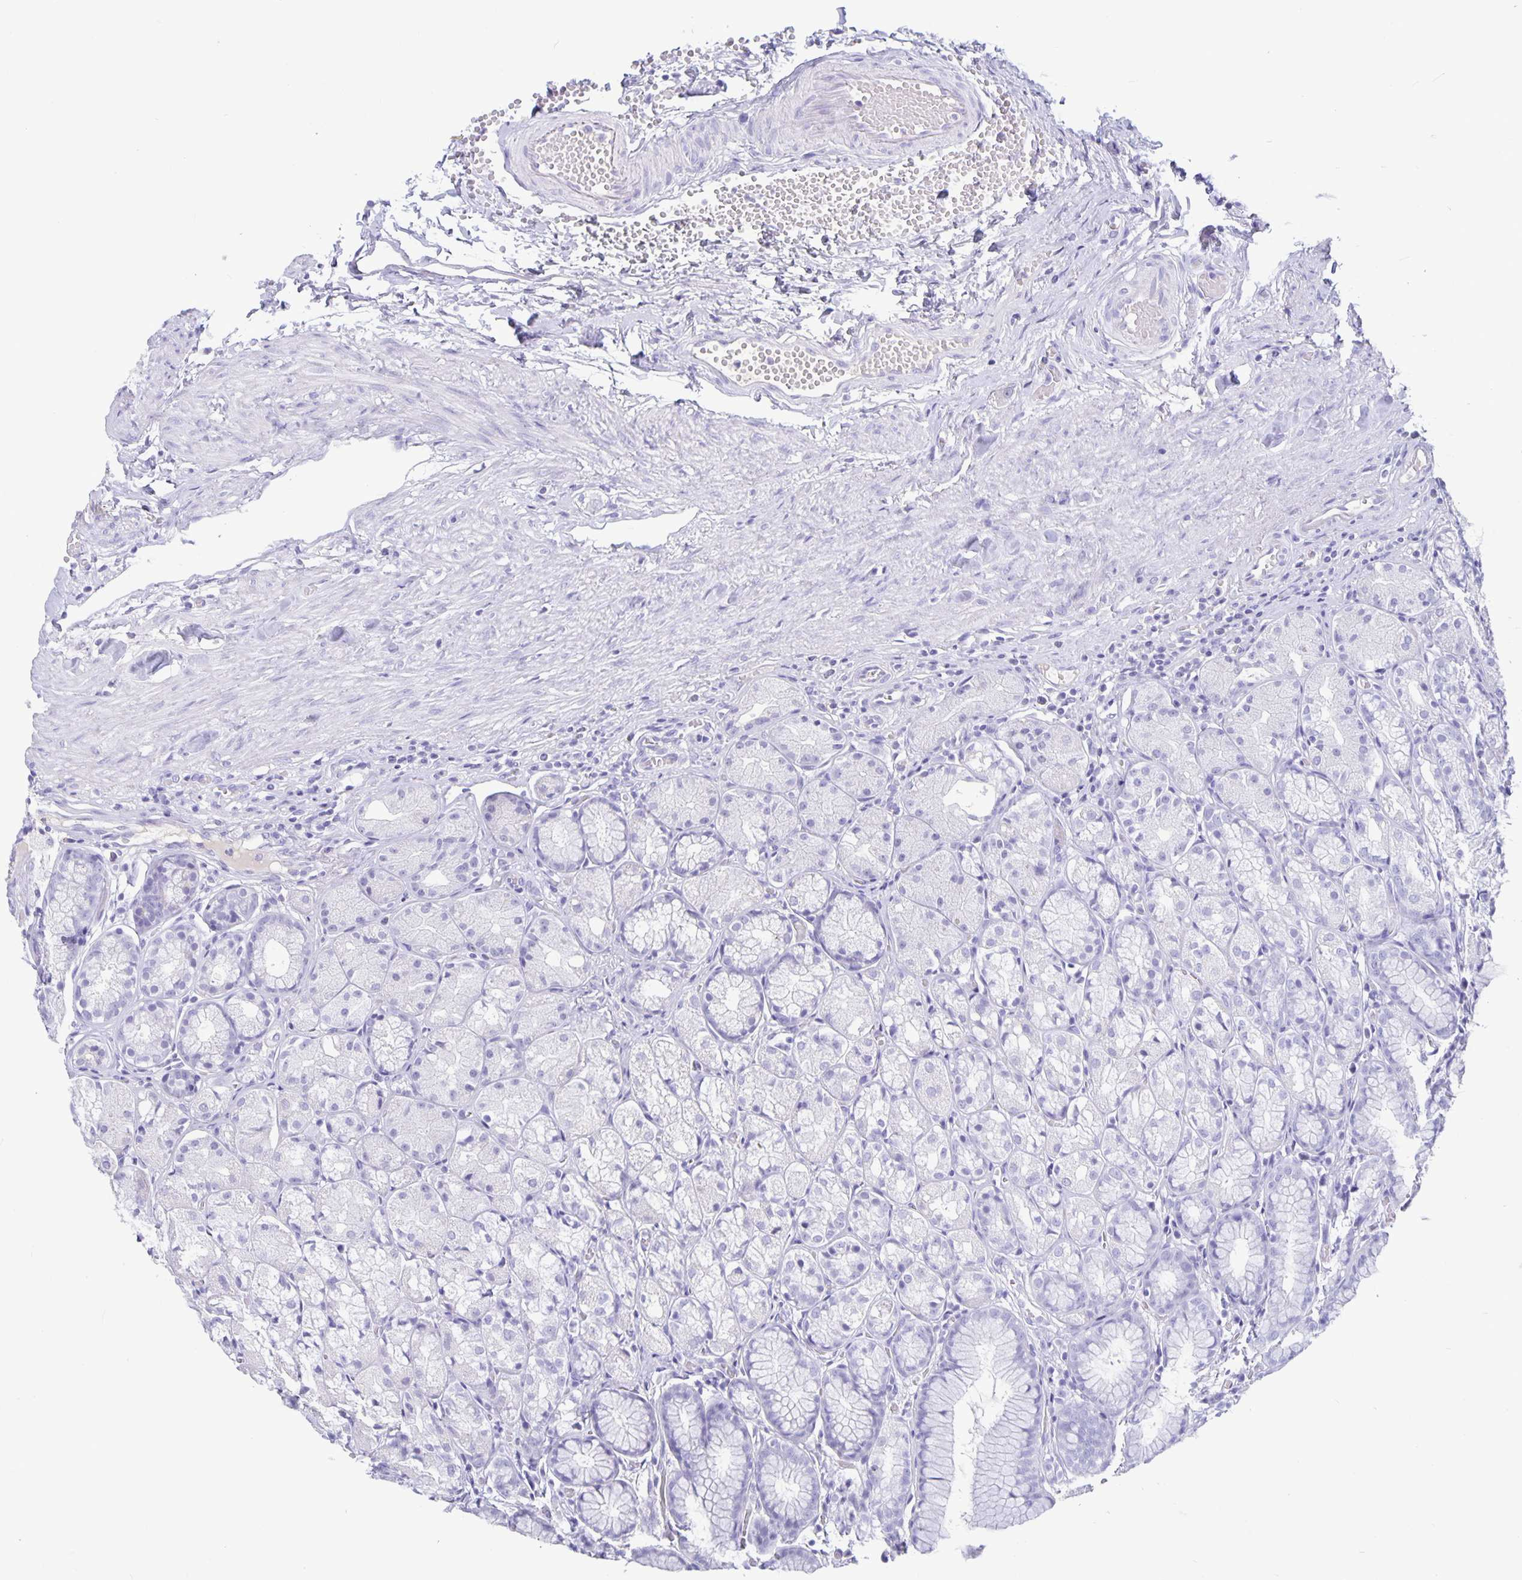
{"staining": {"intensity": "negative", "quantity": "none", "location": "none"}, "tissue": "stomach", "cell_type": "Glandular cells", "image_type": "normal", "snomed": [{"axis": "morphology", "description": "Normal tissue, NOS"}, {"axis": "topography", "description": "Stomach"}], "caption": "Immunohistochemical staining of normal human stomach displays no significant positivity in glandular cells. (DAB (3,3'-diaminobenzidine) IHC, high magnification).", "gene": "BPIFA3", "patient": {"sex": "male", "age": 70}}